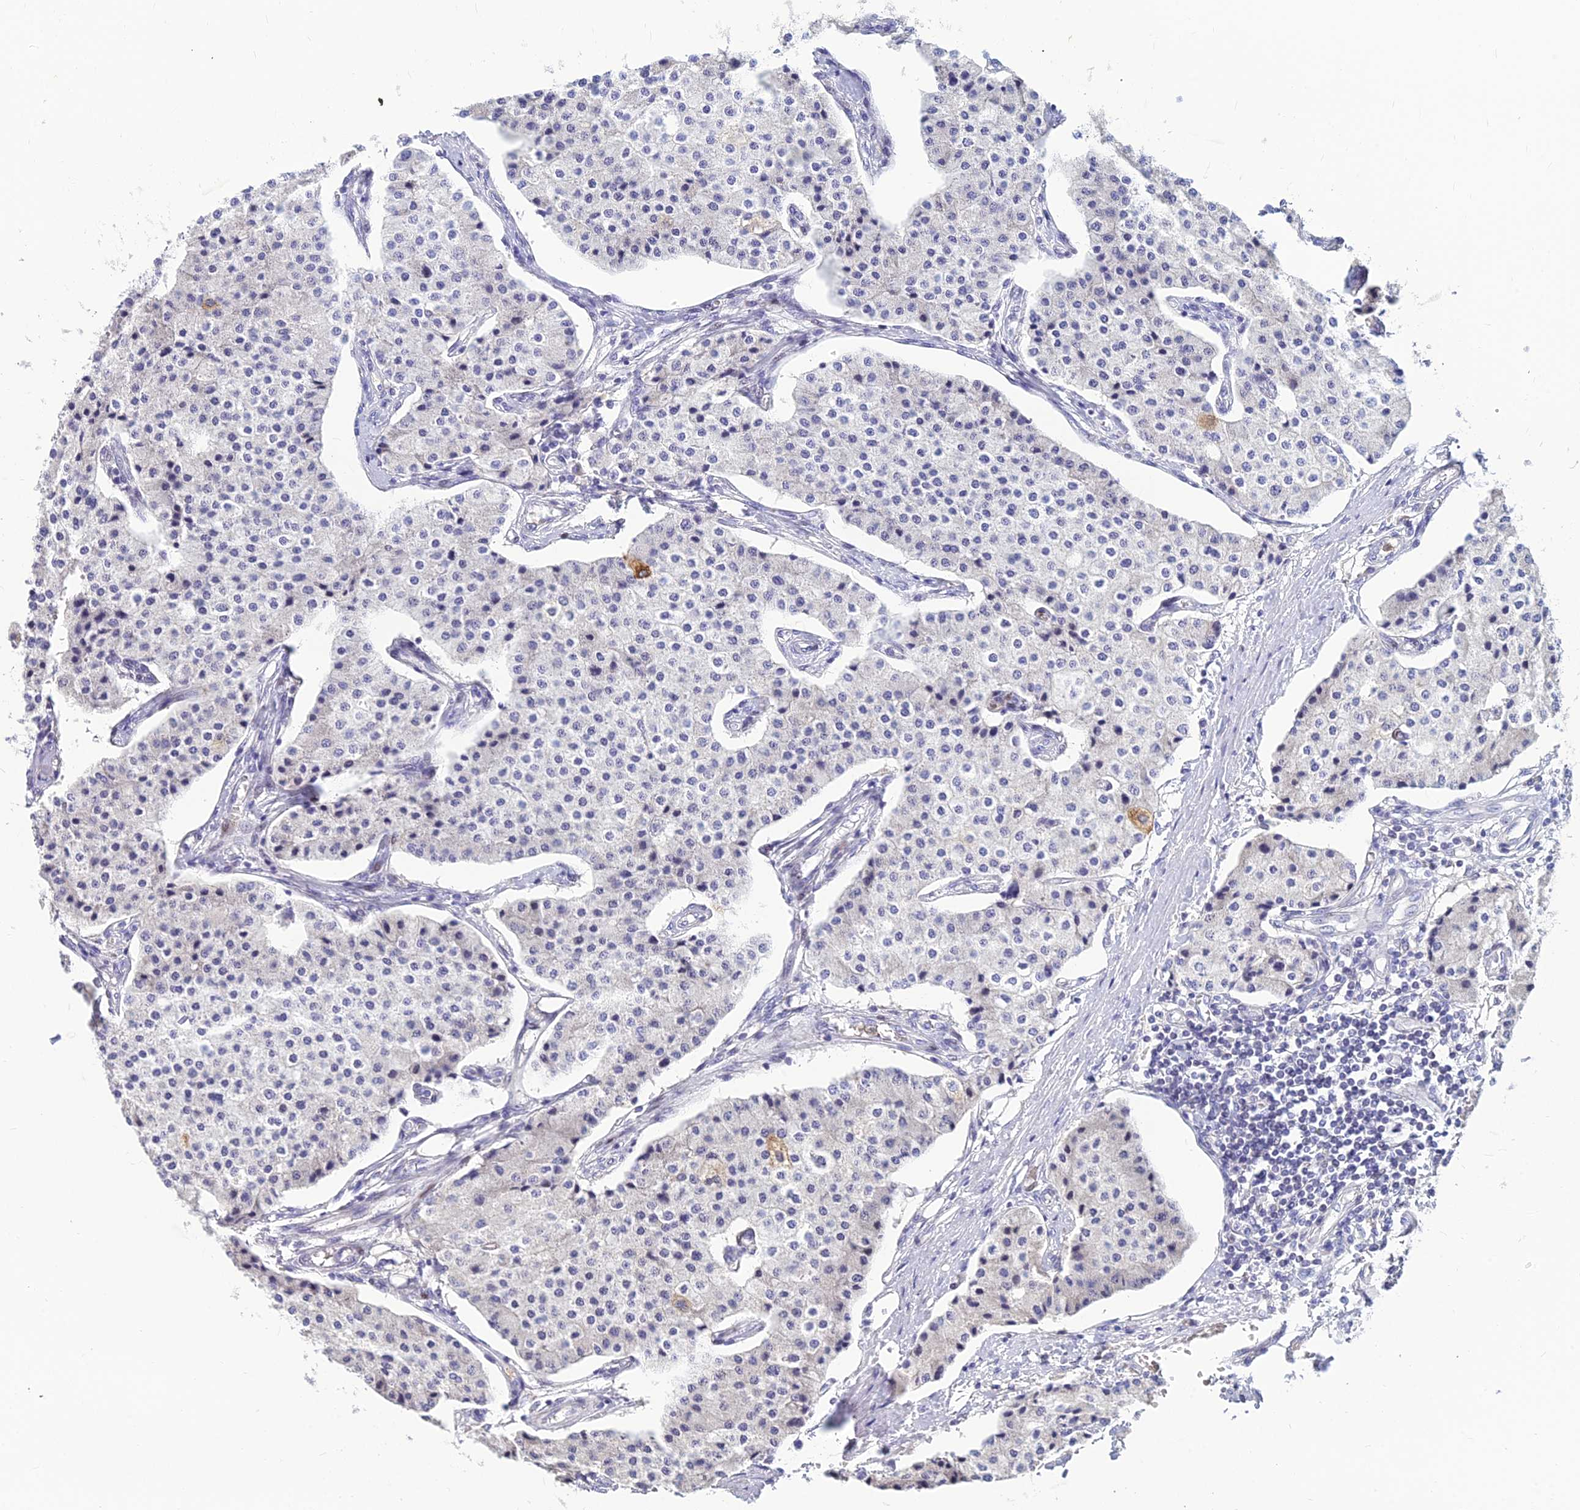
{"staining": {"intensity": "moderate", "quantity": "<25%", "location": "cytoplasmic/membranous"}, "tissue": "carcinoid", "cell_type": "Tumor cells", "image_type": "cancer", "snomed": [{"axis": "morphology", "description": "Carcinoid, malignant, NOS"}, {"axis": "topography", "description": "Colon"}], "caption": "Immunohistochemical staining of human carcinoid exhibits low levels of moderate cytoplasmic/membranous expression in approximately <25% of tumor cells. The protein of interest is stained brown, and the nuclei are stained in blue (DAB IHC with brightfield microscopy, high magnification).", "gene": "GOLGA6D", "patient": {"sex": "female", "age": 52}}